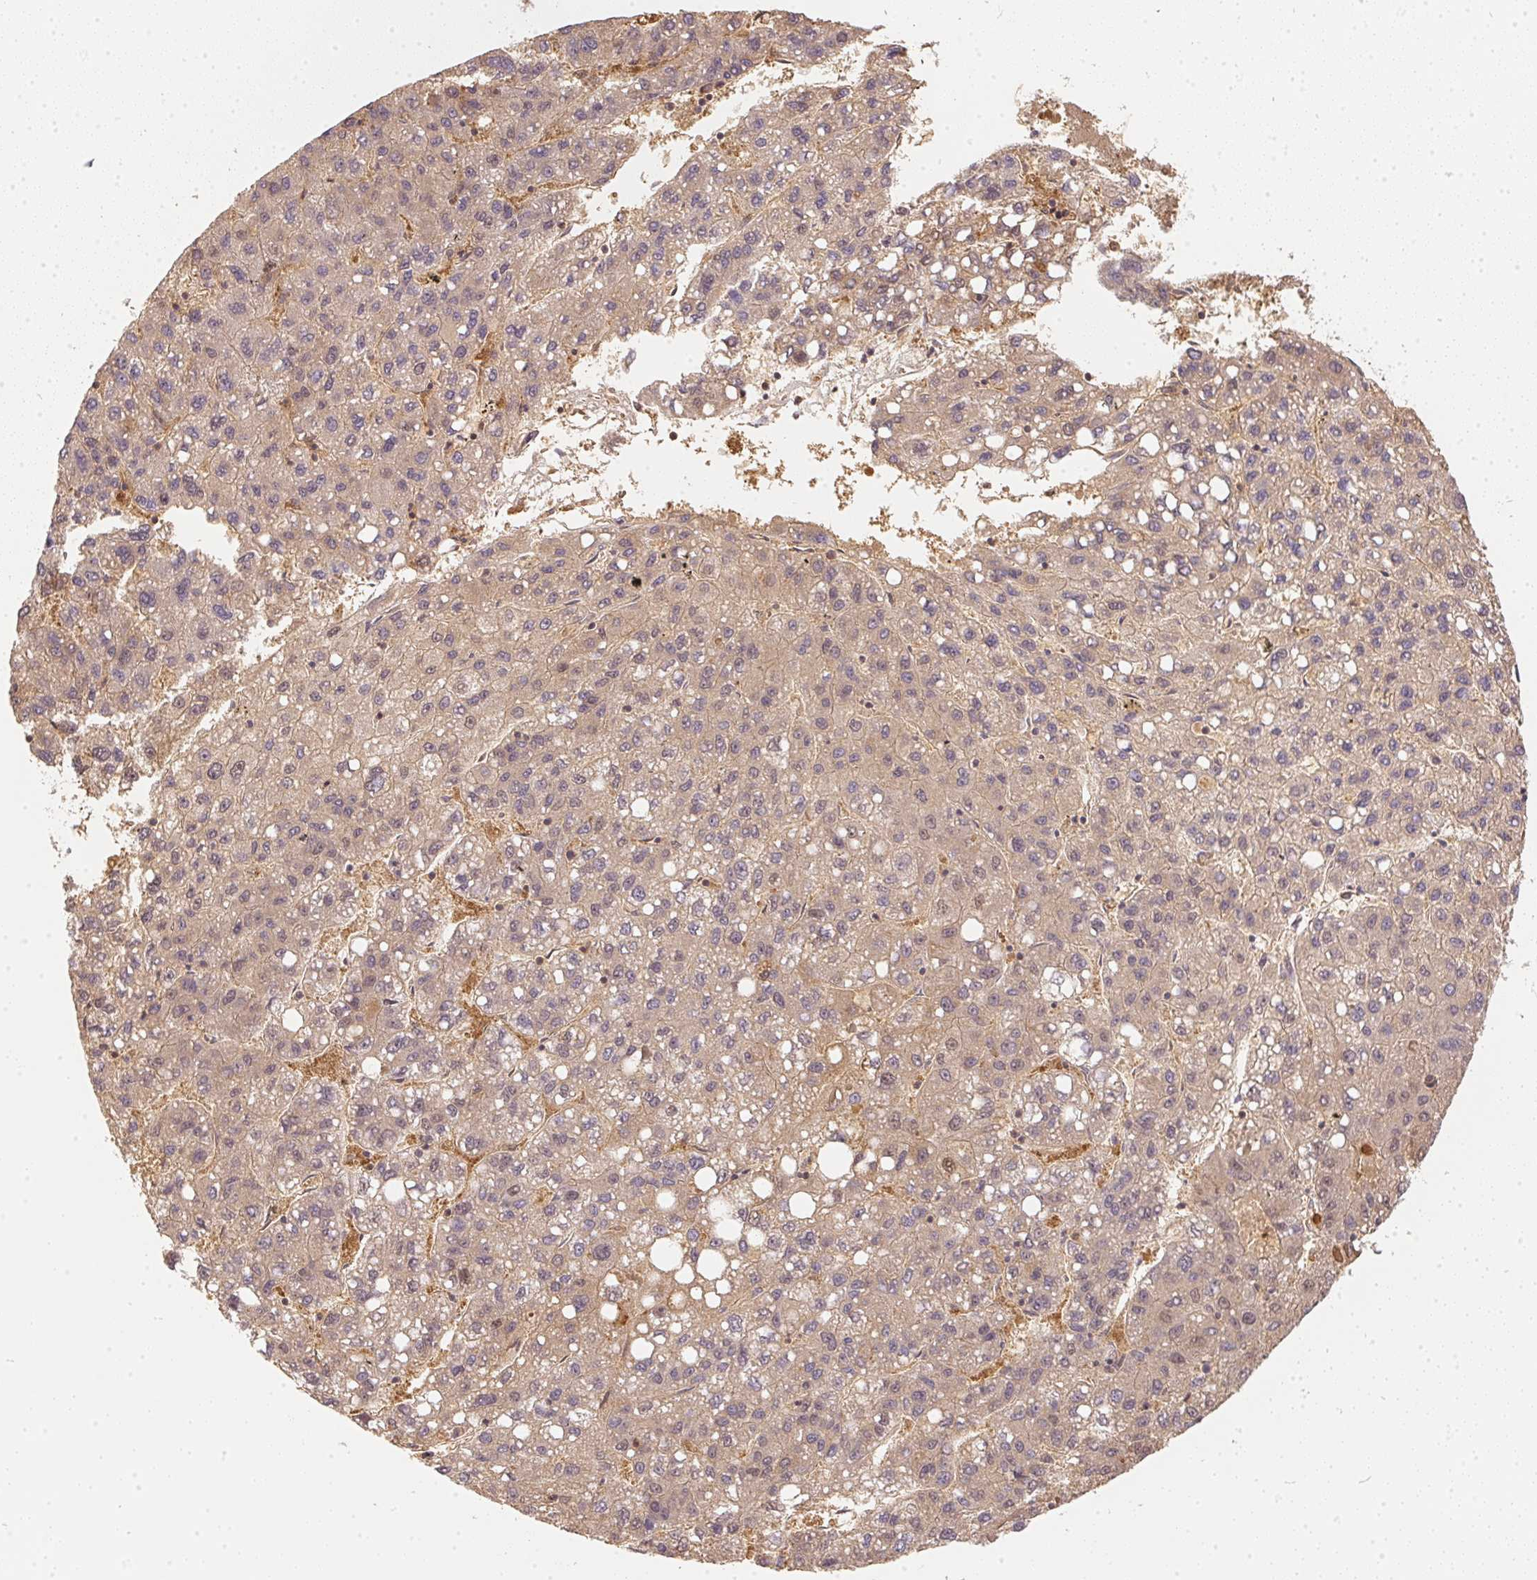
{"staining": {"intensity": "weak", "quantity": "<25%", "location": "cytoplasmic/membranous"}, "tissue": "liver cancer", "cell_type": "Tumor cells", "image_type": "cancer", "snomed": [{"axis": "morphology", "description": "Carcinoma, Hepatocellular, NOS"}, {"axis": "topography", "description": "Liver"}], "caption": "A high-resolution micrograph shows IHC staining of liver cancer, which shows no significant staining in tumor cells.", "gene": "BLMH", "patient": {"sex": "female", "age": 82}}